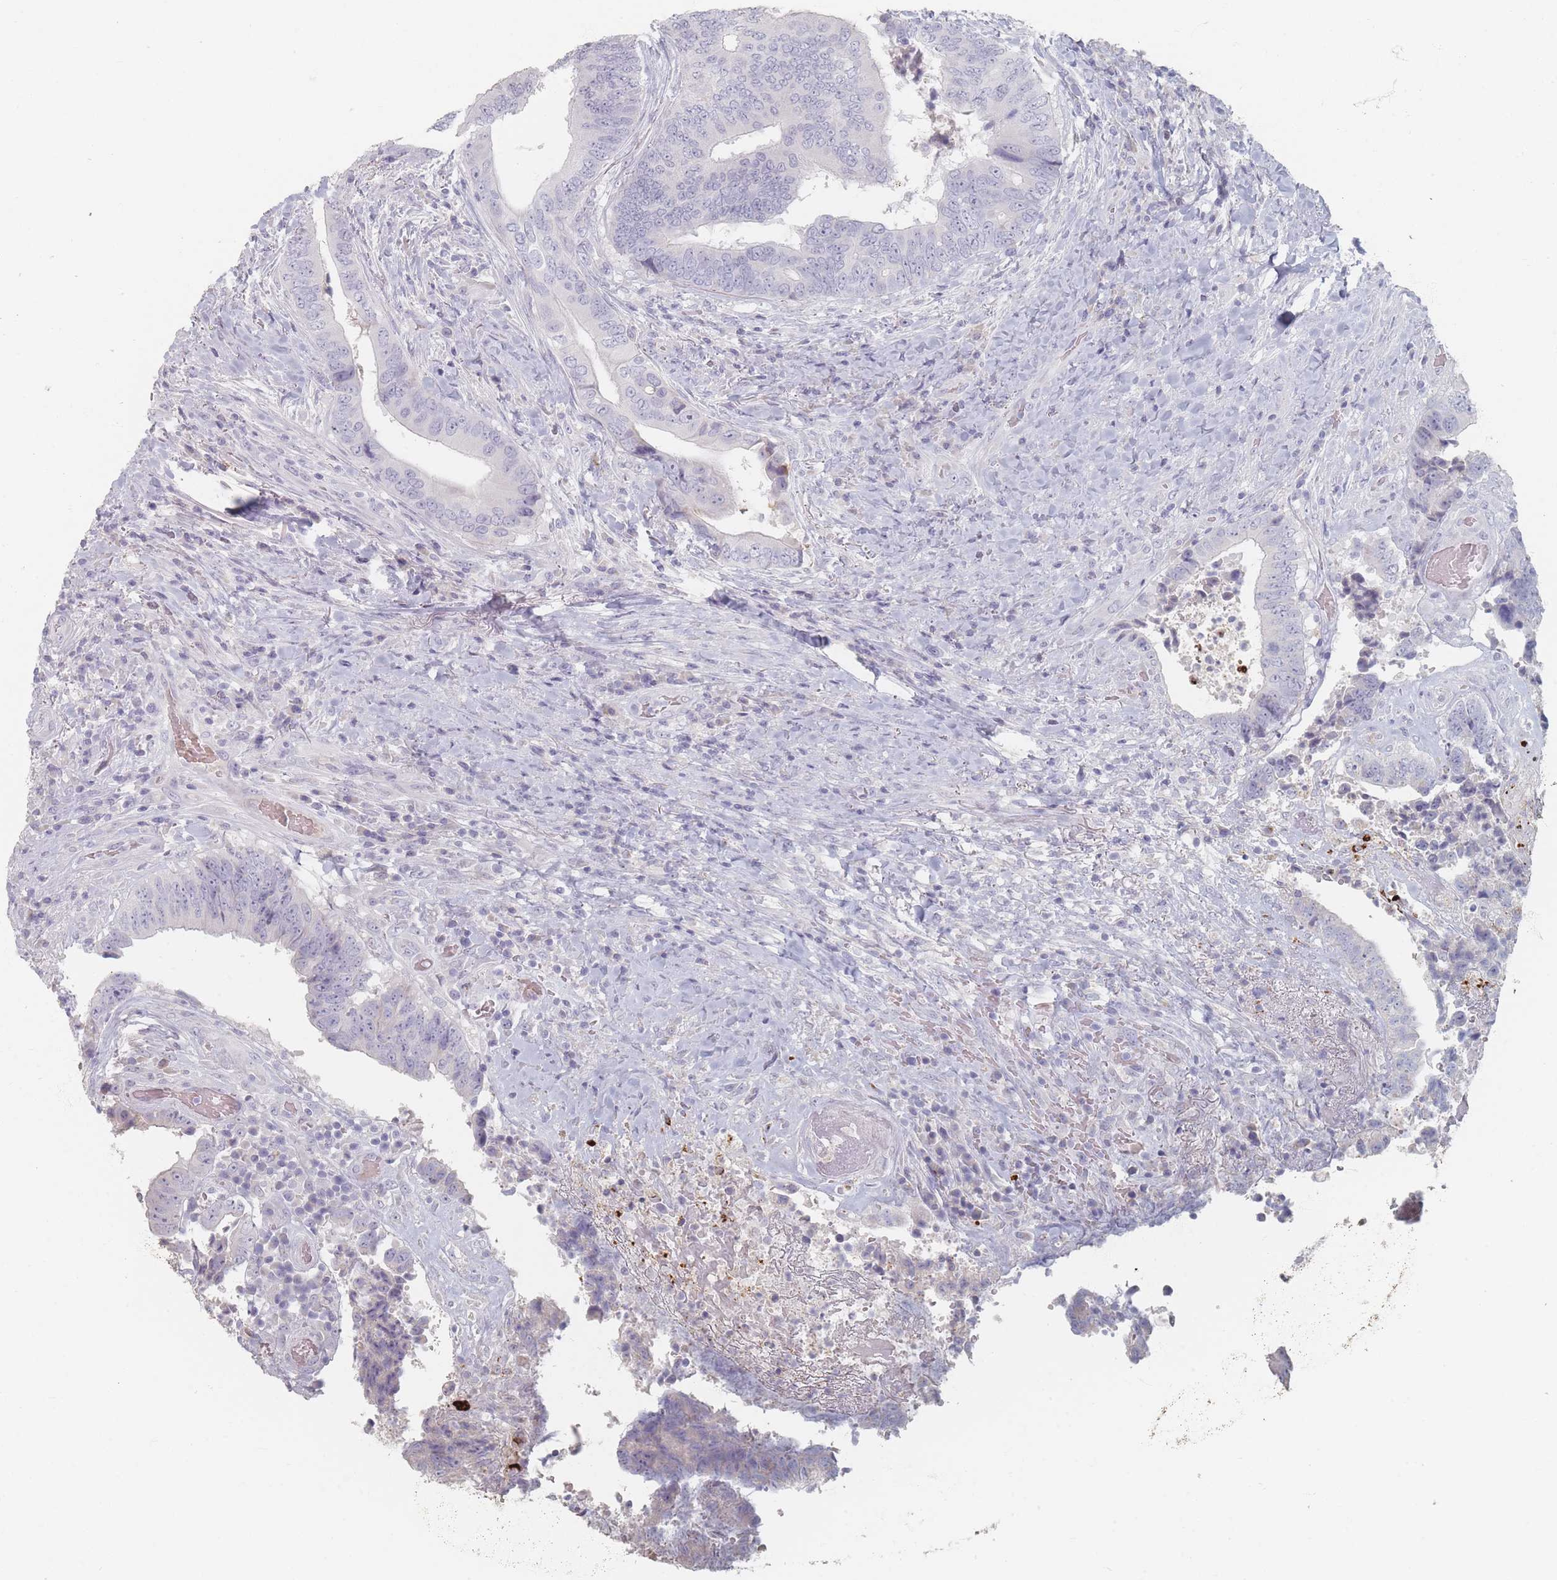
{"staining": {"intensity": "negative", "quantity": "none", "location": "none"}, "tissue": "colorectal cancer", "cell_type": "Tumor cells", "image_type": "cancer", "snomed": [{"axis": "morphology", "description": "Adenocarcinoma, NOS"}, {"axis": "topography", "description": "Rectum"}], "caption": "High magnification brightfield microscopy of colorectal cancer stained with DAB (brown) and counterstained with hematoxylin (blue): tumor cells show no significant expression. The staining is performed using DAB brown chromogen with nuclei counter-stained in using hematoxylin.", "gene": "HELZ2", "patient": {"sex": "male", "age": 72}}